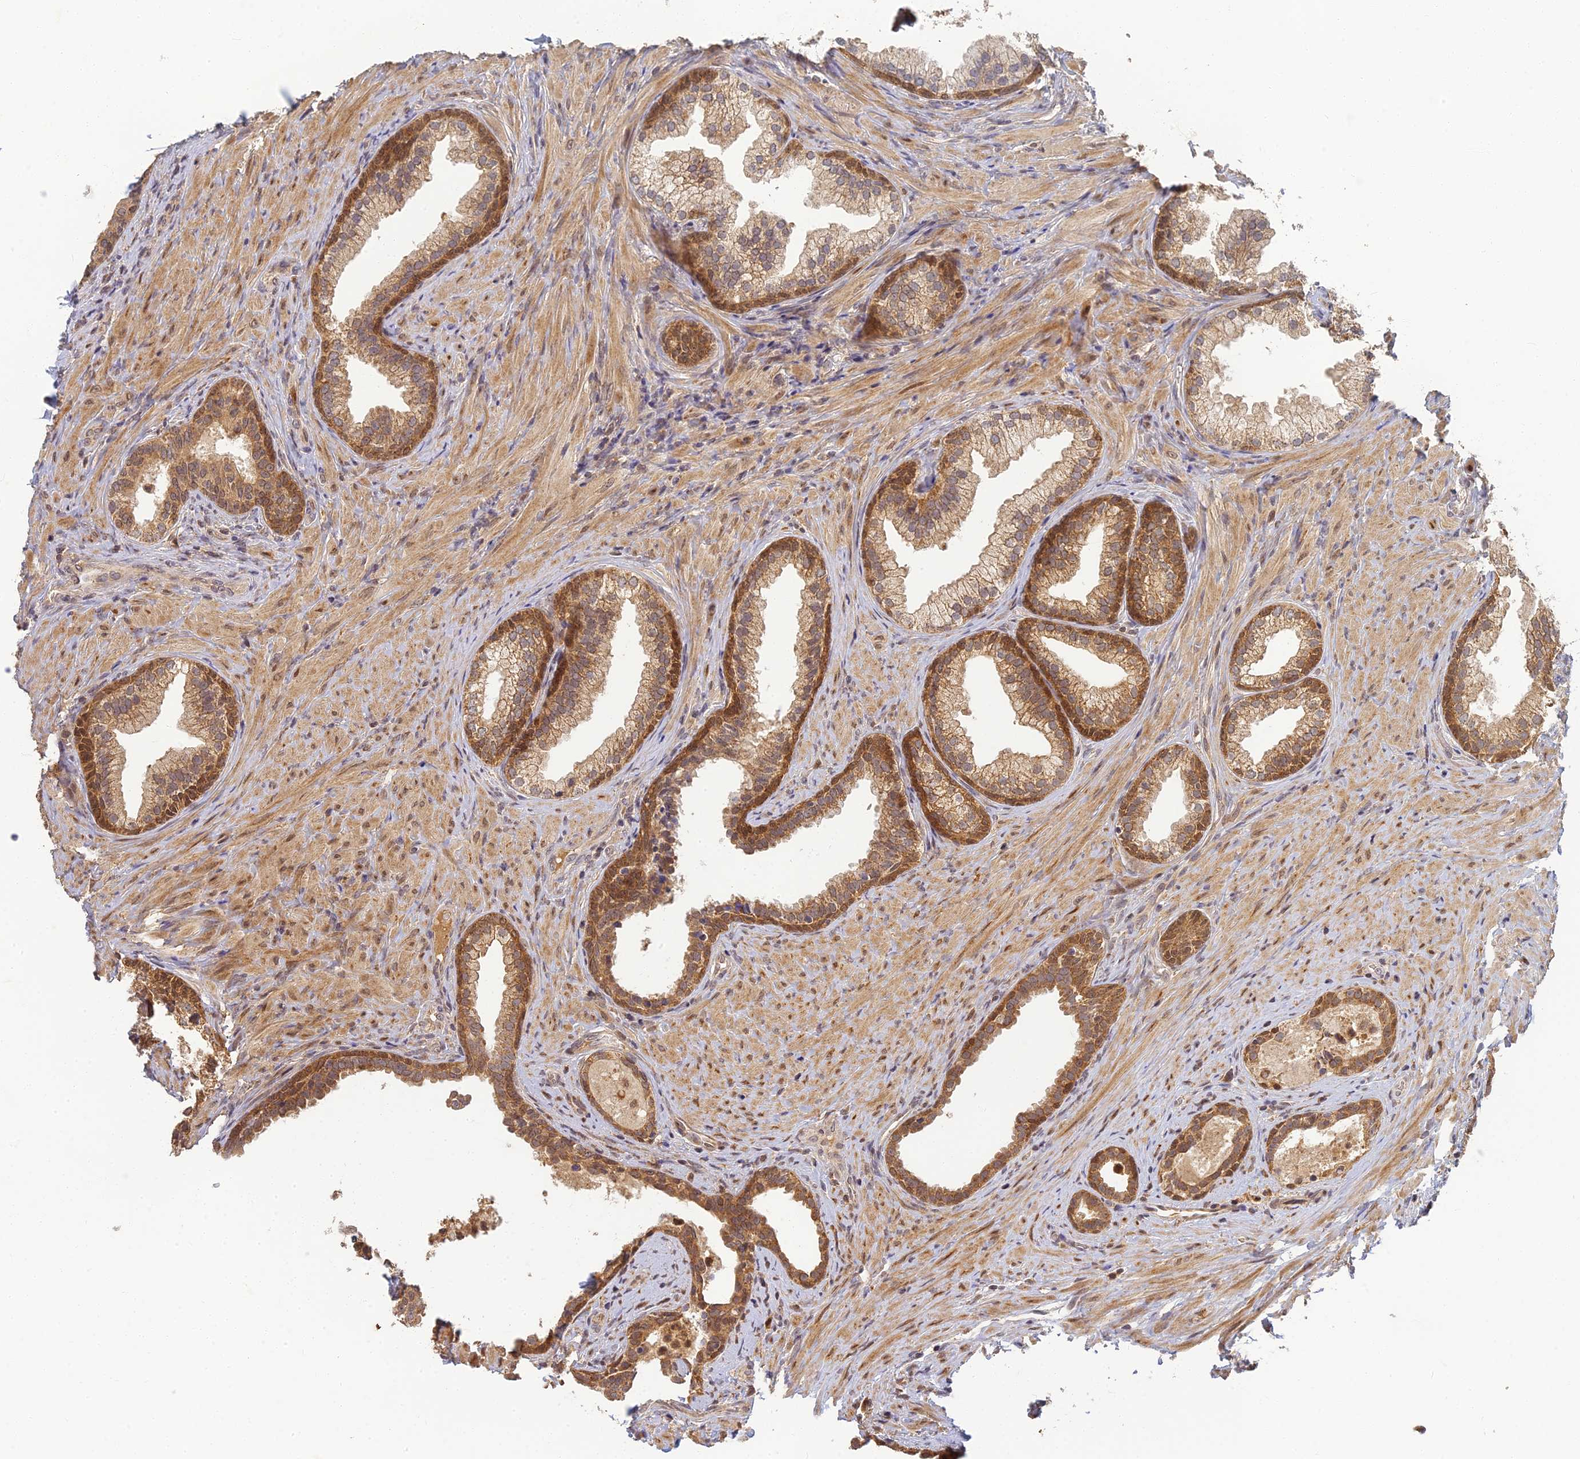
{"staining": {"intensity": "moderate", "quantity": ">75%", "location": "cytoplasmic/membranous"}, "tissue": "prostate", "cell_type": "Glandular cells", "image_type": "normal", "snomed": [{"axis": "morphology", "description": "Normal tissue, NOS"}, {"axis": "topography", "description": "Prostate"}], "caption": "Brown immunohistochemical staining in benign human prostate demonstrates moderate cytoplasmic/membranous expression in about >75% of glandular cells. The staining was performed using DAB (3,3'-diaminobenzidine), with brown indicating positive protein expression. Nuclei are stained blue with hematoxylin.", "gene": "RGL3", "patient": {"sex": "male", "age": 76}}